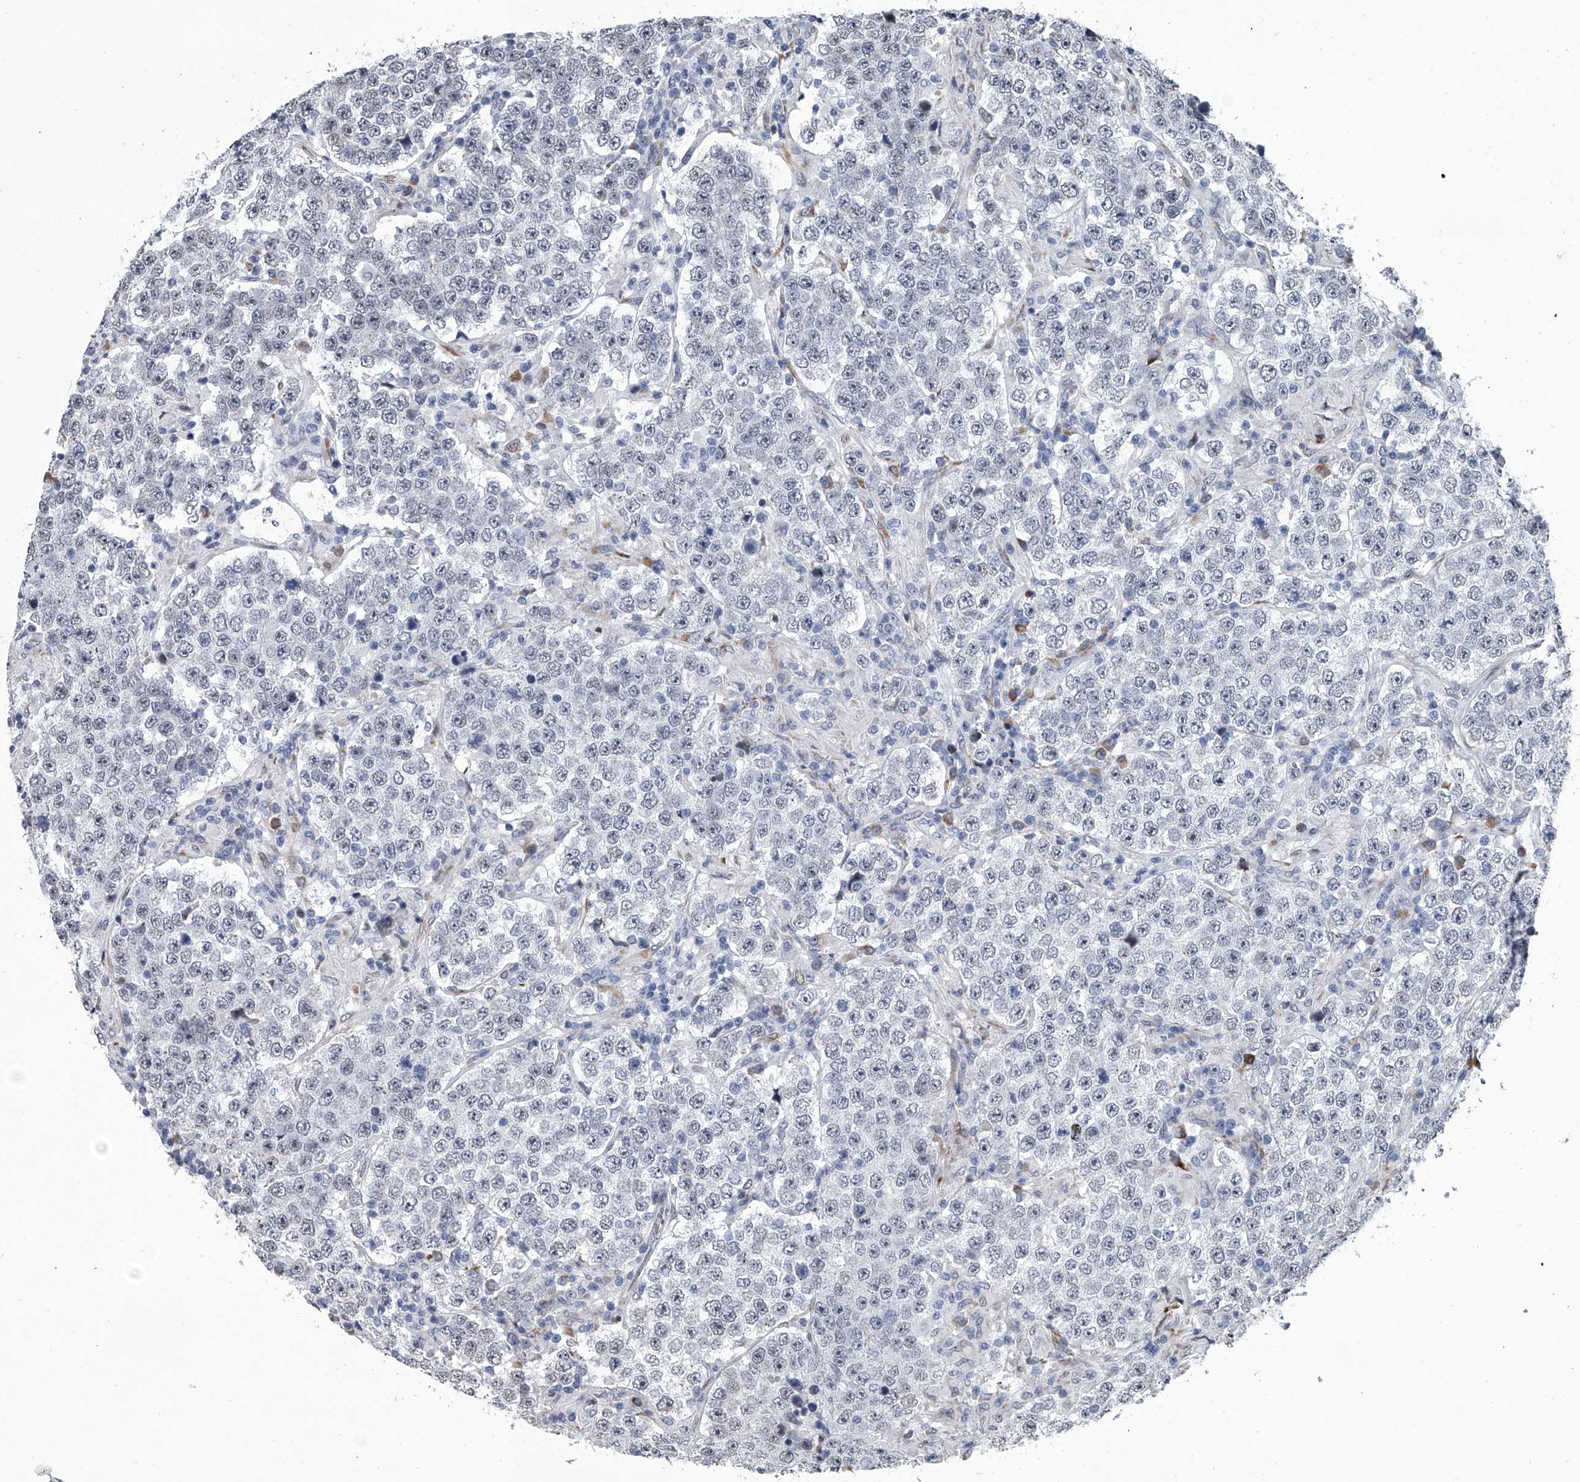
{"staining": {"intensity": "negative", "quantity": "none", "location": "none"}, "tissue": "testis cancer", "cell_type": "Tumor cells", "image_type": "cancer", "snomed": [{"axis": "morphology", "description": "Normal tissue, NOS"}, {"axis": "morphology", "description": "Urothelial carcinoma, High grade"}, {"axis": "morphology", "description": "Seminoma, NOS"}, {"axis": "morphology", "description": "Carcinoma, Embryonal, NOS"}, {"axis": "topography", "description": "Urinary bladder"}, {"axis": "topography", "description": "Testis"}], "caption": "This is an immunohistochemistry micrograph of human testis cancer (embryonal carcinoma). There is no staining in tumor cells.", "gene": "PPP2R5D", "patient": {"sex": "male", "age": 41}}